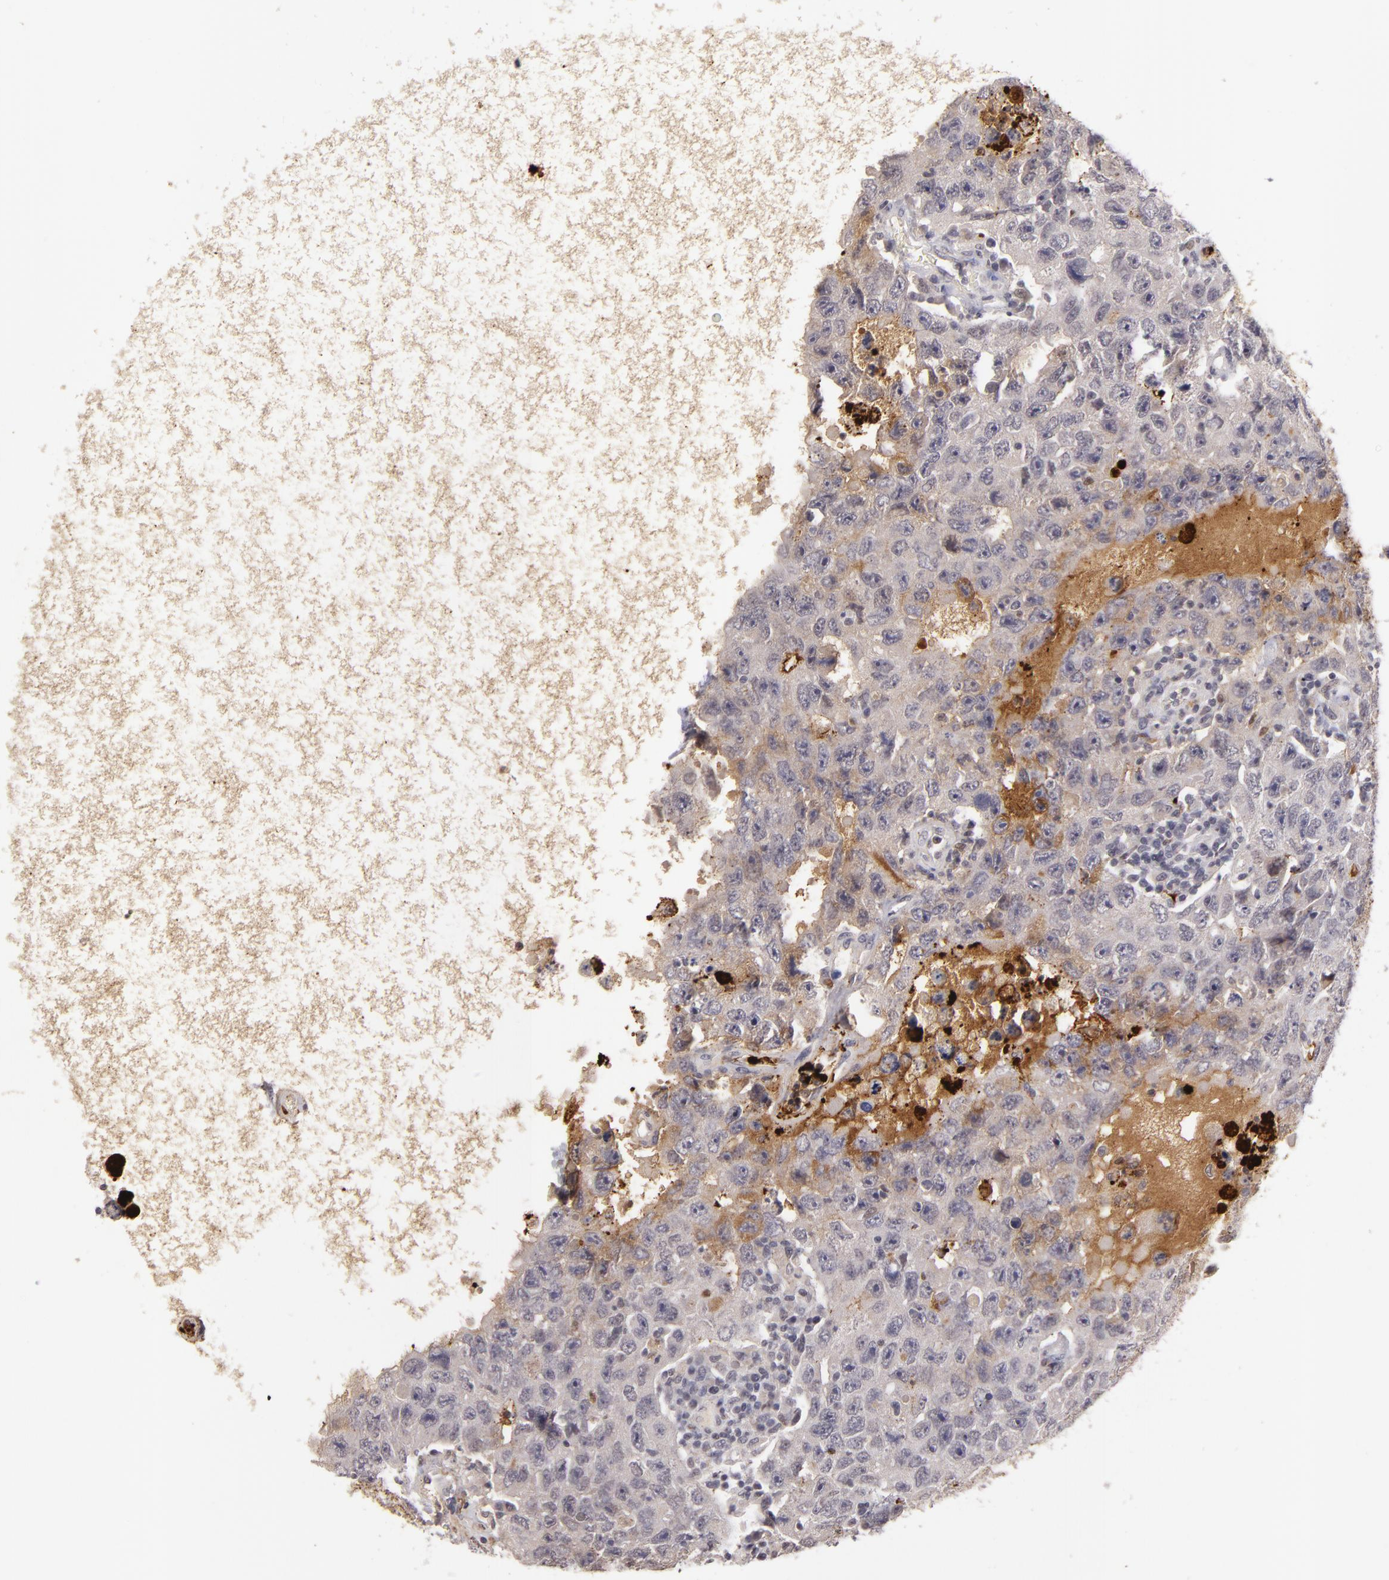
{"staining": {"intensity": "moderate", "quantity": "<25%", "location": "cytoplasmic/membranous"}, "tissue": "testis cancer", "cell_type": "Tumor cells", "image_type": "cancer", "snomed": [{"axis": "morphology", "description": "Carcinoma, Embryonal, NOS"}, {"axis": "topography", "description": "Testis"}], "caption": "Testis cancer (embryonal carcinoma) stained with a brown dye displays moderate cytoplasmic/membranous positive positivity in approximately <25% of tumor cells.", "gene": "RXRG", "patient": {"sex": "male", "age": 26}}